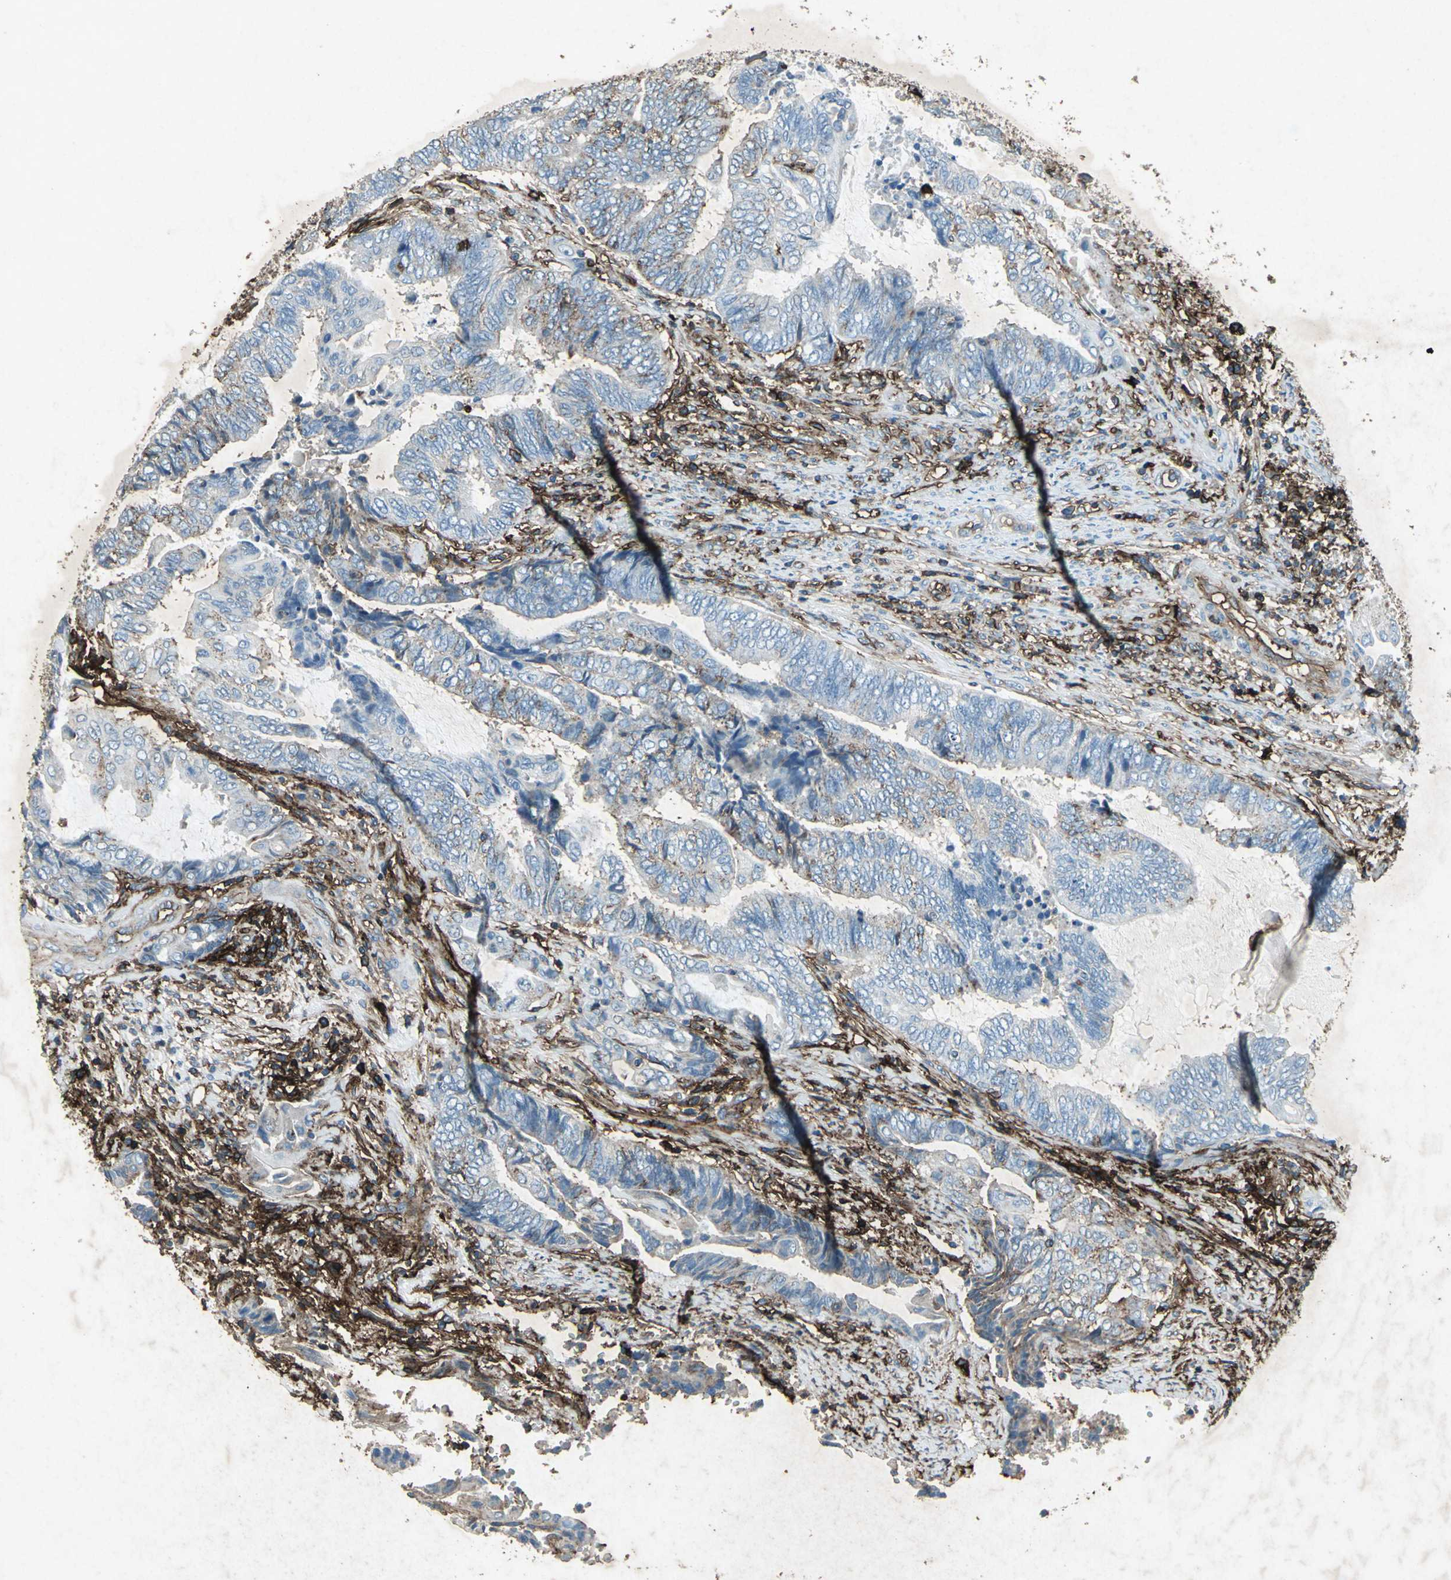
{"staining": {"intensity": "weak", "quantity": "<25%", "location": "cytoplasmic/membranous"}, "tissue": "endometrial cancer", "cell_type": "Tumor cells", "image_type": "cancer", "snomed": [{"axis": "morphology", "description": "Adenocarcinoma, NOS"}, {"axis": "topography", "description": "Uterus"}, {"axis": "topography", "description": "Endometrium"}], "caption": "DAB immunohistochemical staining of endometrial cancer shows no significant positivity in tumor cells.", "gene": "CCR6", "patient": {"sex": "female", "age": 70}}